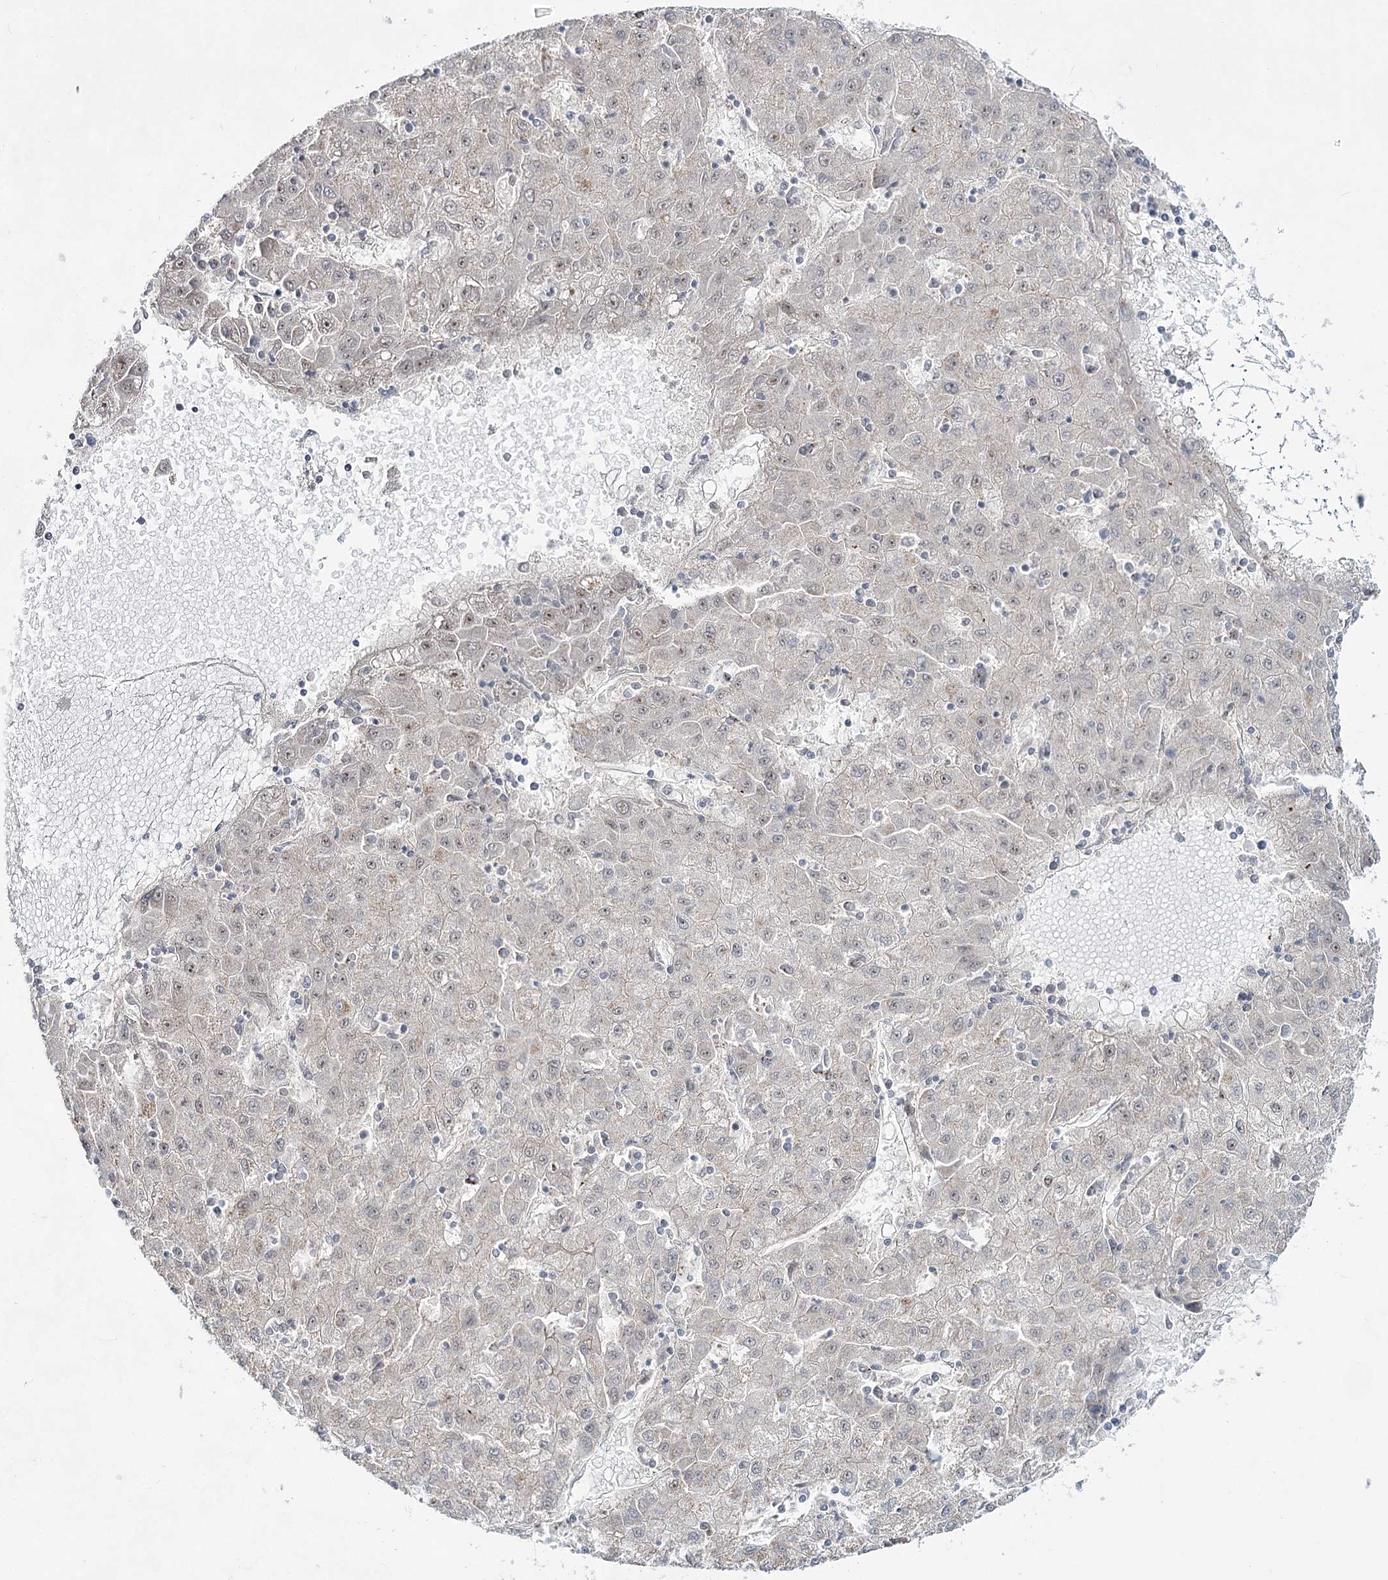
{"staining": {"intensity": "negative", "quantity": "none", "location": "none"}, "tissue": "liver cancer", "cell_type": "Tumor cells", "image_type": "cancer", "snomed": [{"axis": "morphology", "description": "Carcinoma, Hepatocellular, NOS"}, {"axis": "topography", "description": "Liver"}], "caption": "Liver cancer (hepatocellular carcinoma) stained for a protein using immunohistochemistry exhibits no staining tumor cells.", "gene": "CWF19L1", "patient": {"sex": "male", "age": 72}}